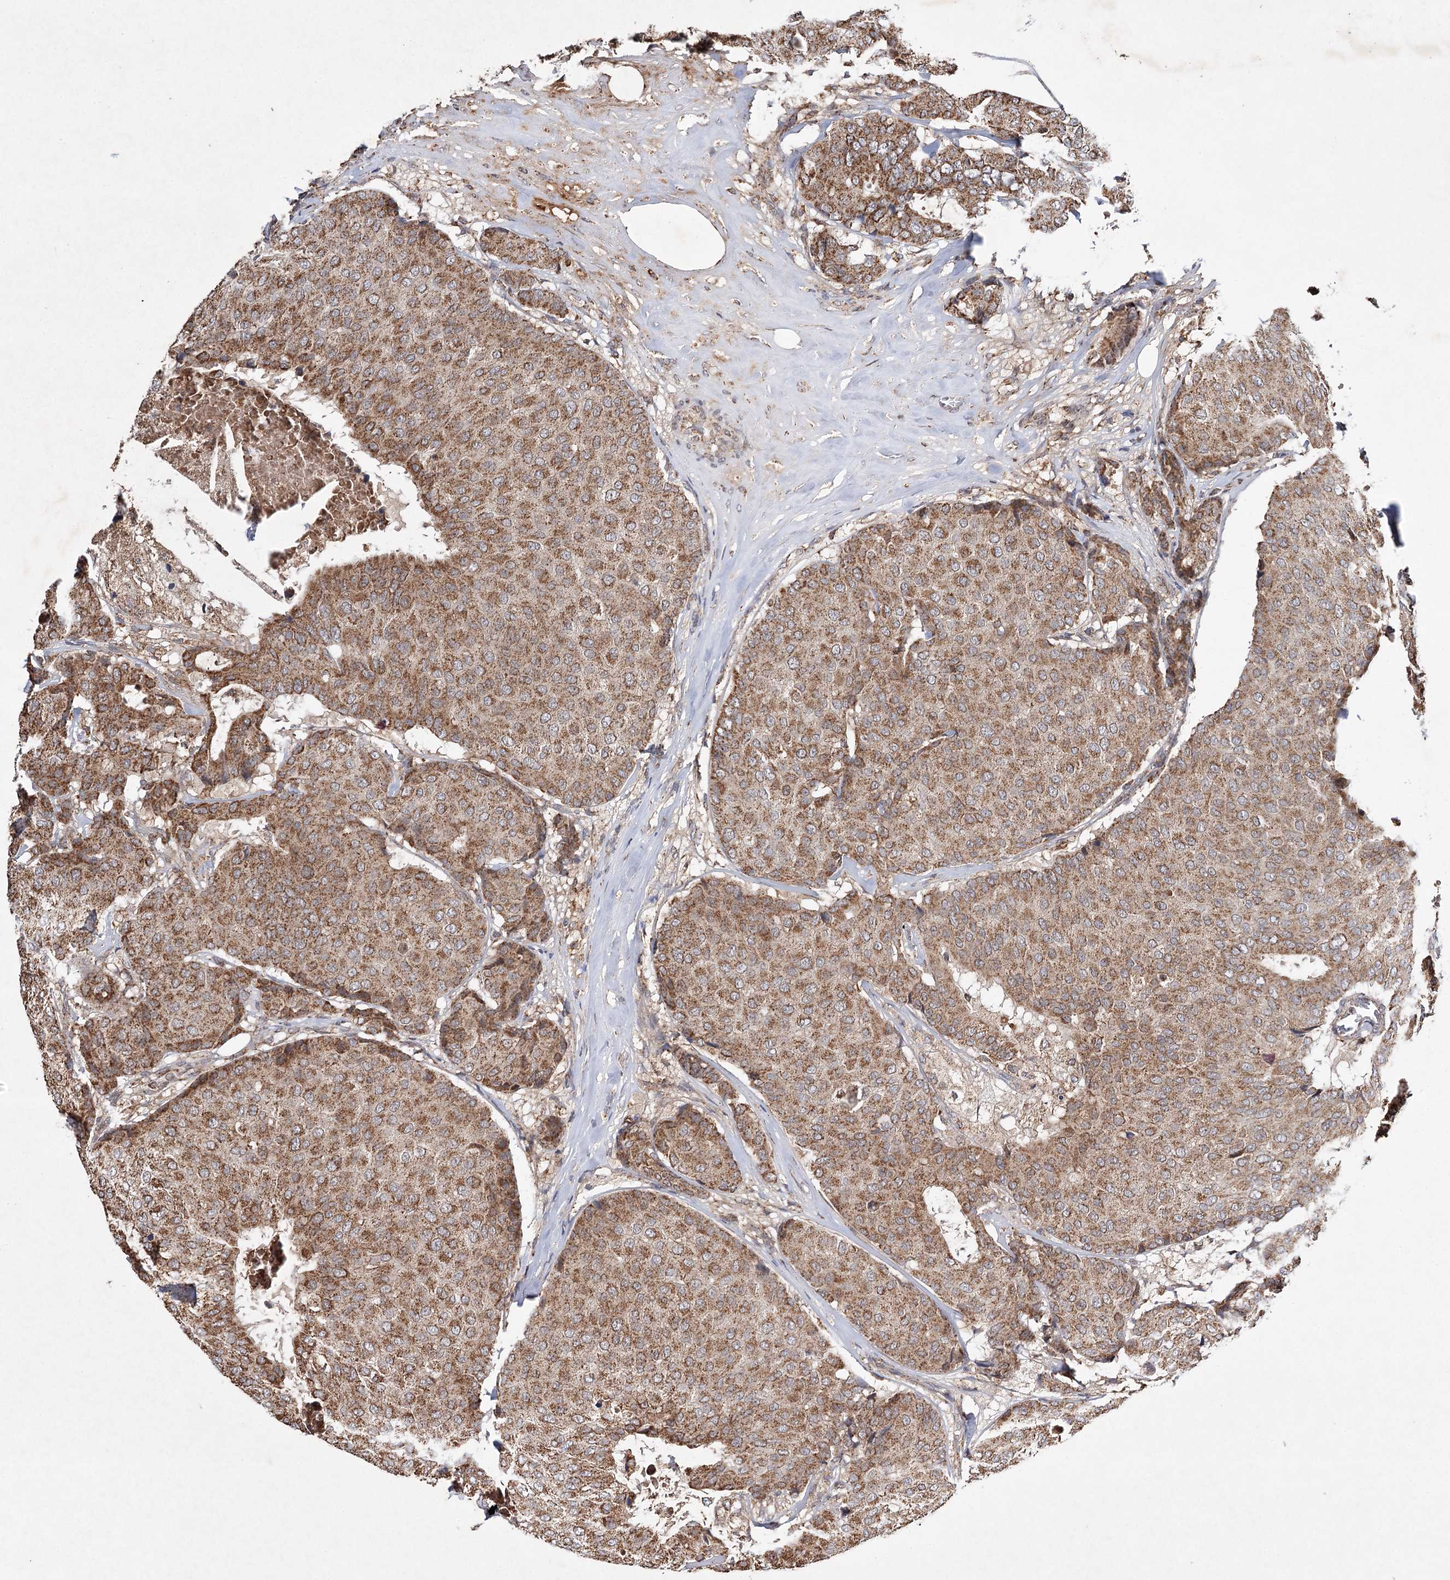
{"staining": {"intensity": "moderate", "quantity": ">75%", "location": "cytoplasmic/membranous"}, "tissue": "breast cancer", "cell_type": "Tumor cells", "image_type": "cancer", "snomed": [{"axis": "morphology", "description": "Duct carcinoma"}, {"axis": "topography", "description": "Breast"}], "caption": "Breast invasive ductal carcinoma stained for a protein shows moderate cytoplasmic/membranous positivity in tumor cells. (Stains: DAB (3,3'-diaminobenzidine) in brown, nuclei in blue, Microscopy: brightfield microscopy at high magnification).", "gene": "PIK3CB", "patient": {"sex": "female", "age": 75}}